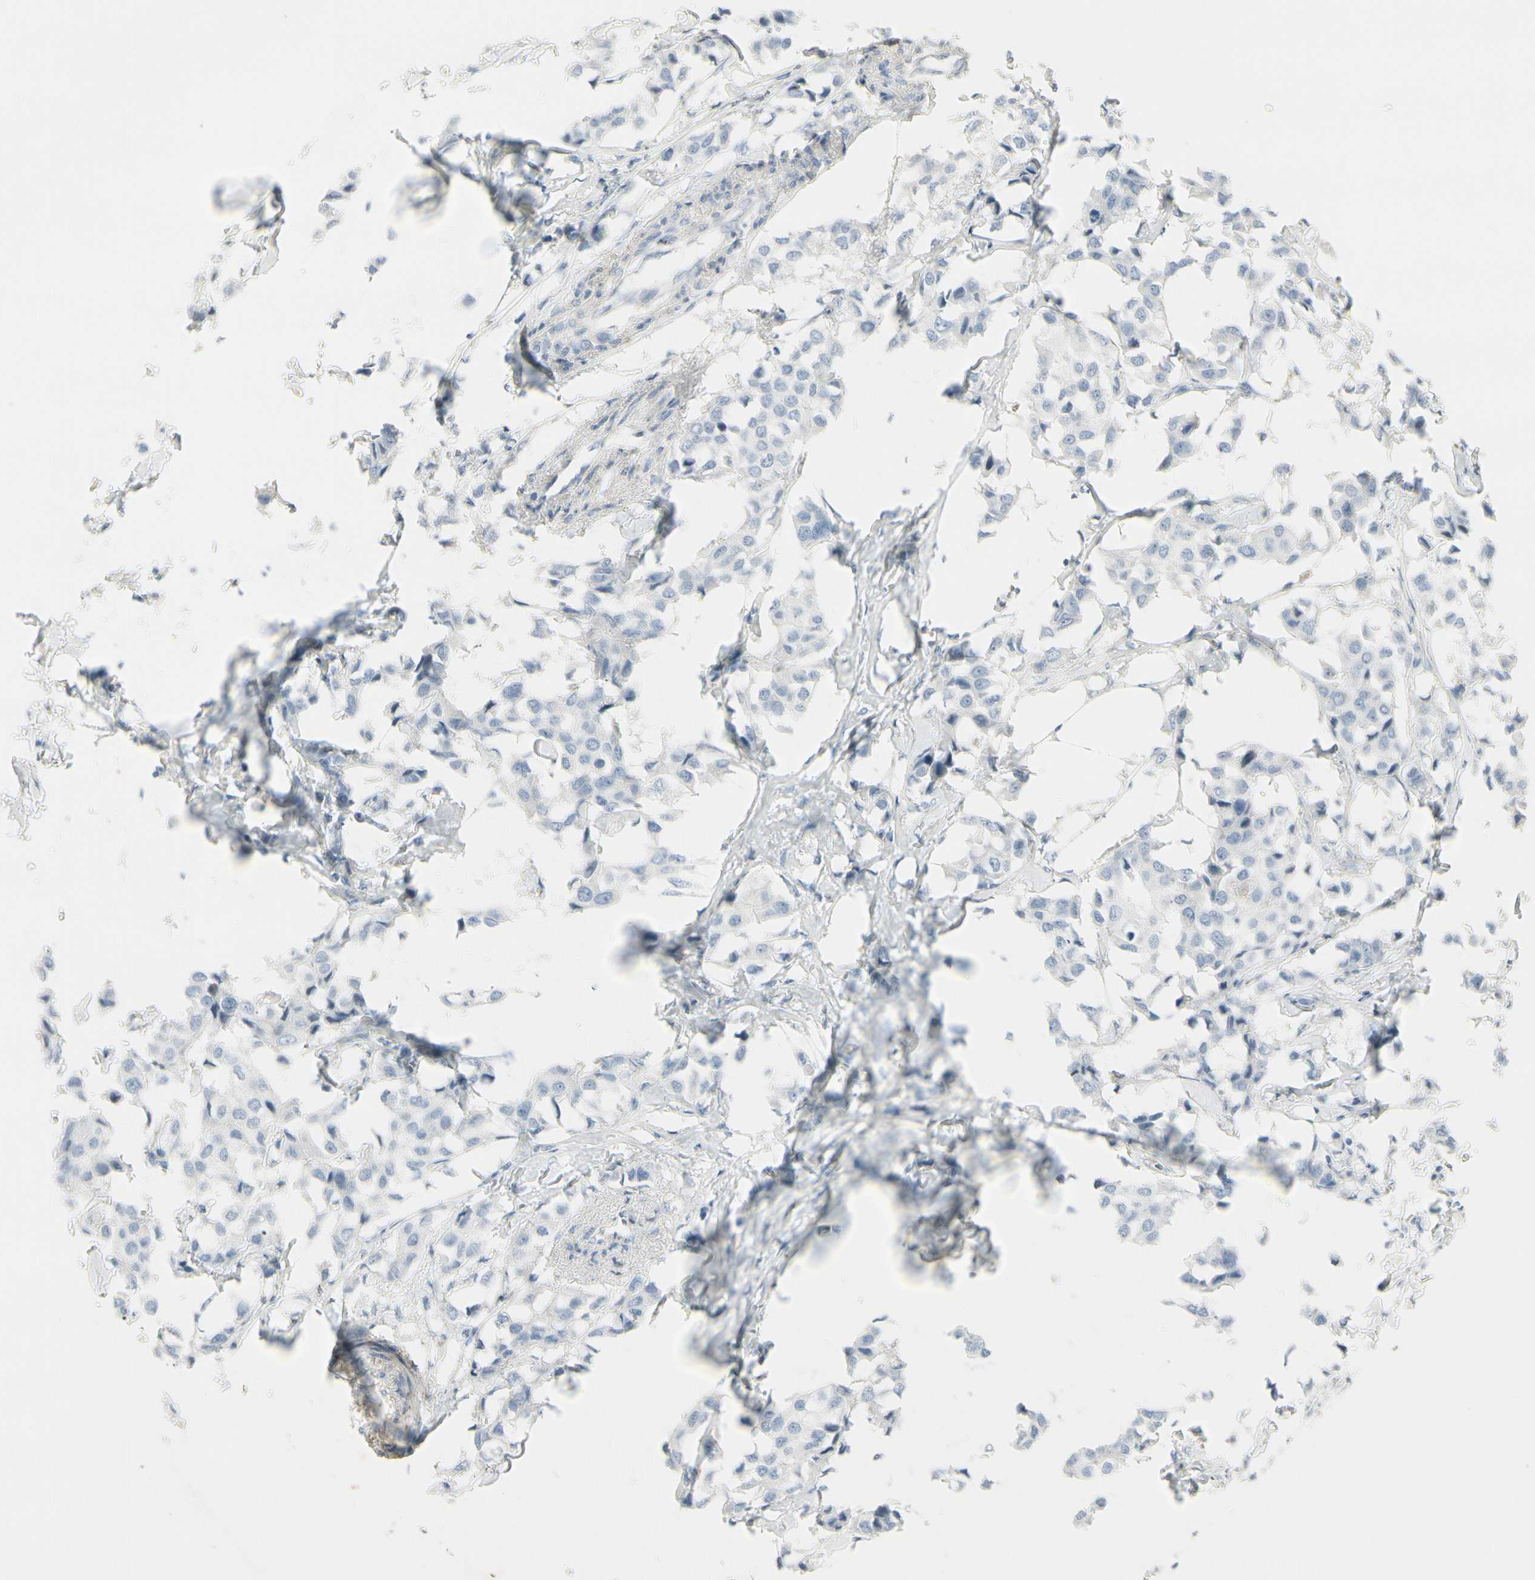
{"staining": {"intensity": "negative", "quantity": "none", "location": "none"}, "tissue": "breast cancer", "cell_type": "Tumor cells", "image_type": "cancer", "snomed": [{"axis": "morphology", "description": "Duct carcinoma"}, {"axis": "topography", "description": "Breast"}], "caption": "Invasive ductal carcinoma (breast) was stained to show a protein in brown. There is no significant expression in tumor cells.", "gene": "CACNA2D1", "patient": {"sex": "female", "age": 80}}